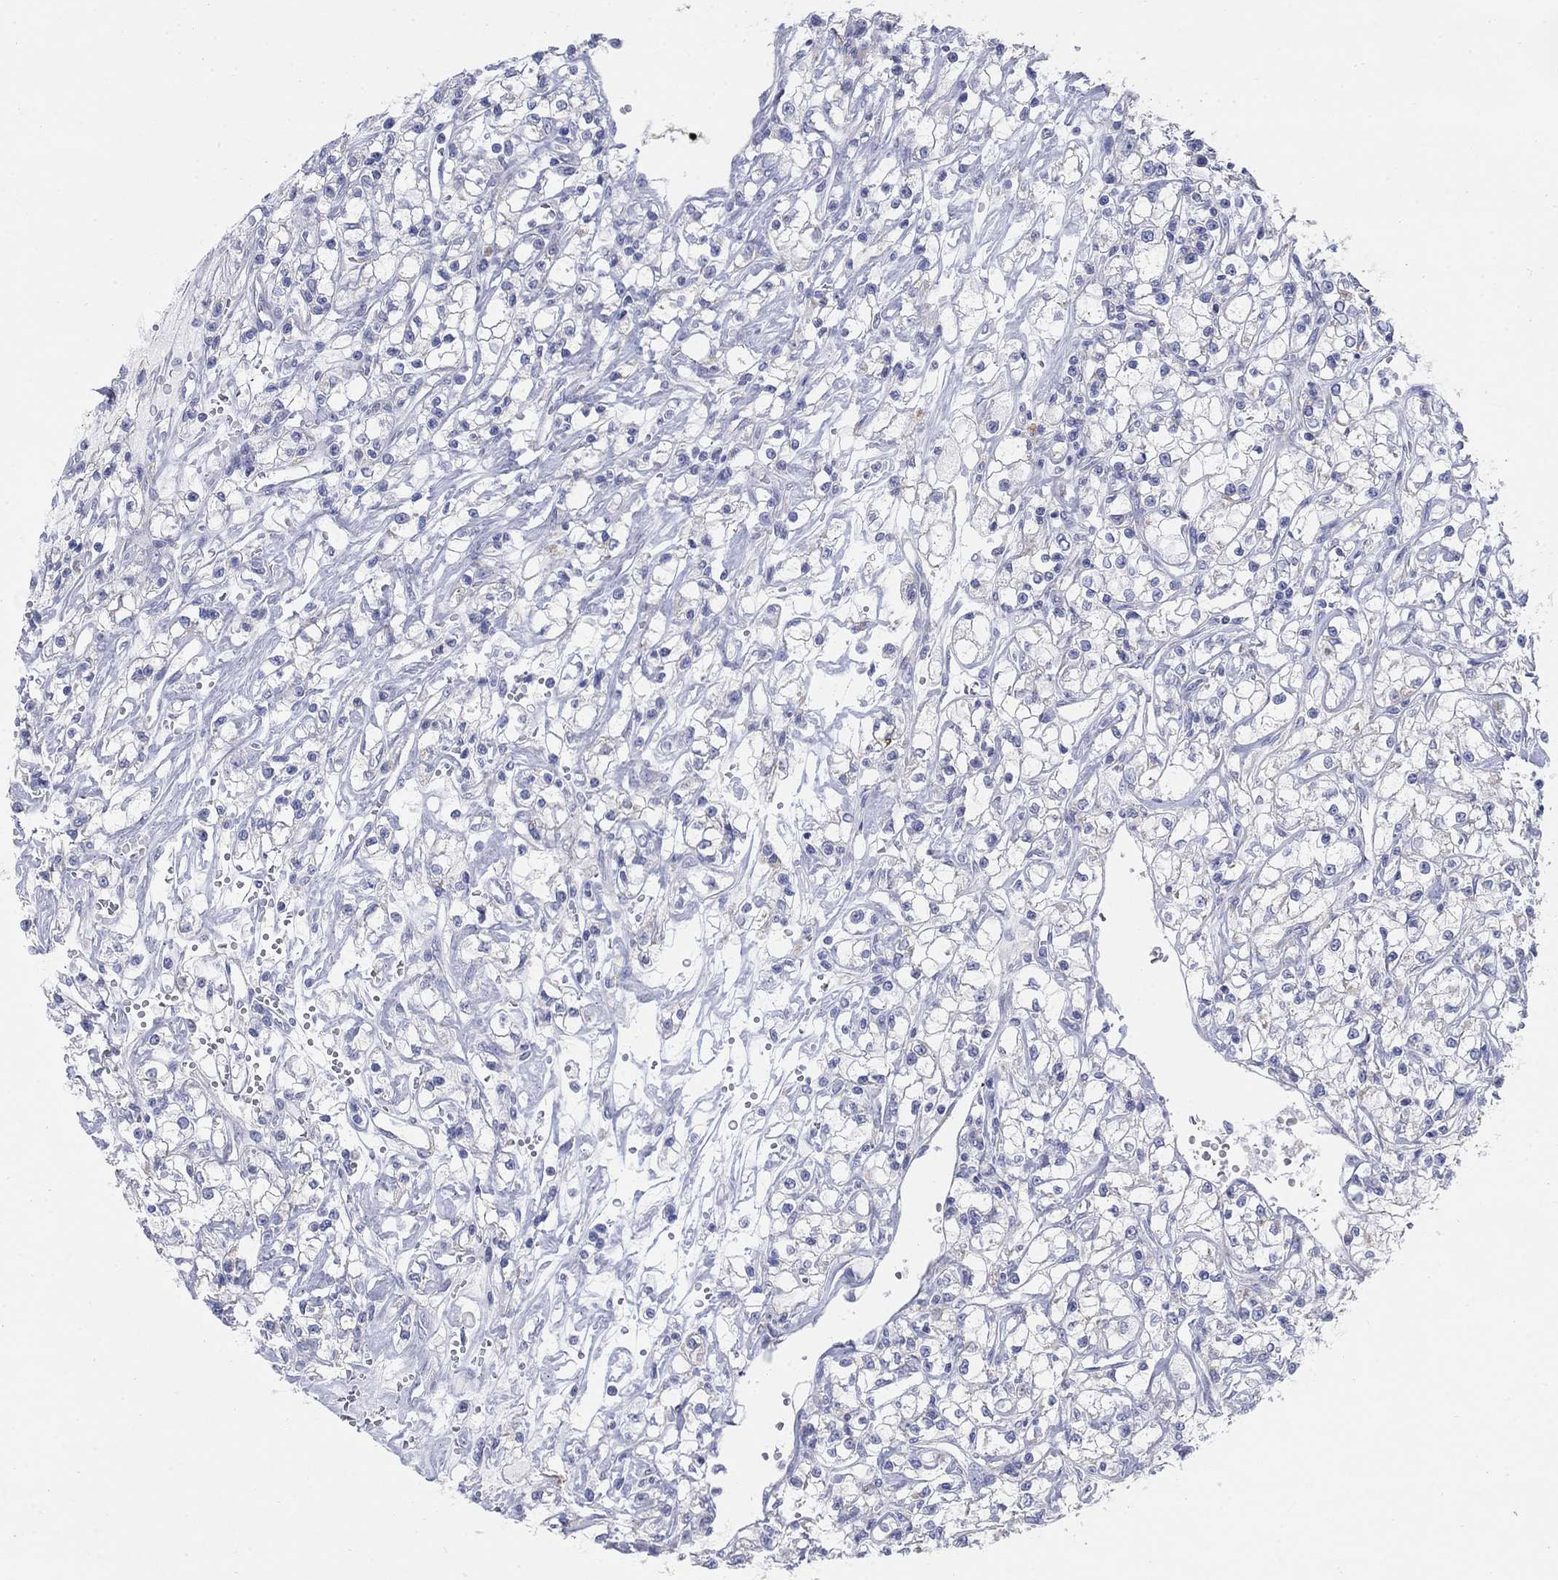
{"staining": {"intensity": "negative", "quantity": "none", "location": "none"}, "tissue": "renal cancer", "cell_type": "Tumor cells", "image_type": "cancer", "snomed": [{"axis": "morphology", "description": "Adenocarcinoma, NOS"}, {"axis": "topography", "description": "Kidney"}], "caption": "Tumor cells are negative for protein expression in human renal adenocarcinoma.", "gene": "SCCPDH", "patient": {"sex": "female", "age": 59}}